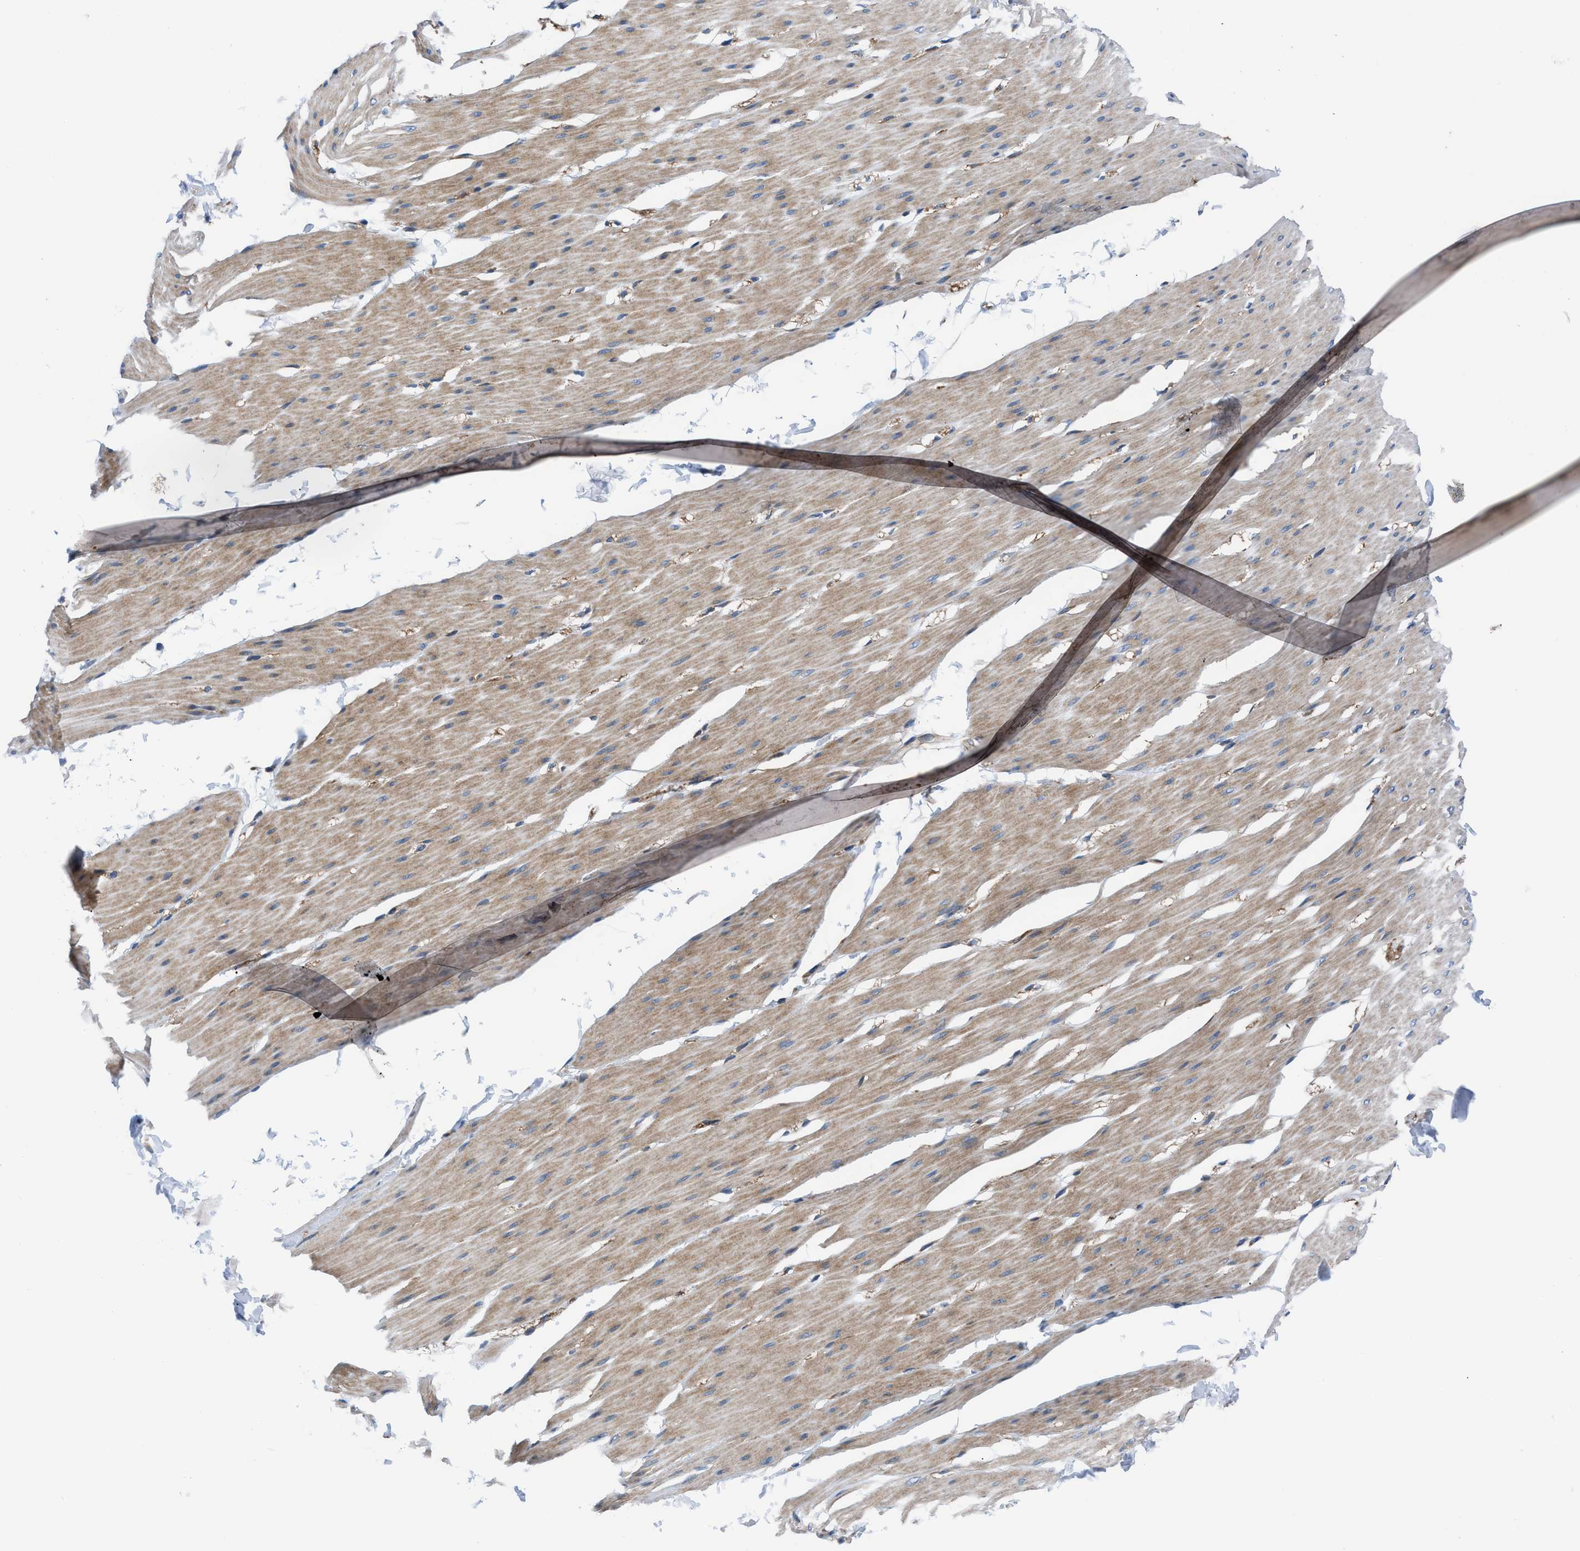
{"staining": {"intensity": "moderate", "quantity": "25%-75%", "location": "cytoplasmic/membranous"}, "tissue": "smooth muscle", "cell_type": "Smooth muscle cells", "image_type": "normal", "snomed": [{"axis": "morphology", "description": "Normal tissue, NOS"}, {"axis": "topography", "description": "Smooth muscle"}, {"axis": "topography", "description": "Colon"}], "caption": "Smooth muscle was stained to show a protein in brown. There is medium levels of moderate cytoplasmic/membranous expression in about 25%-75% of smooth muscle cells. The protein is stained brown, and the nuclei are stained in blue (DAB IHC with brightfield microscopy, high magnification).", "gene": "TRIP4", "patient": {"sex": "male", "age": 67}}